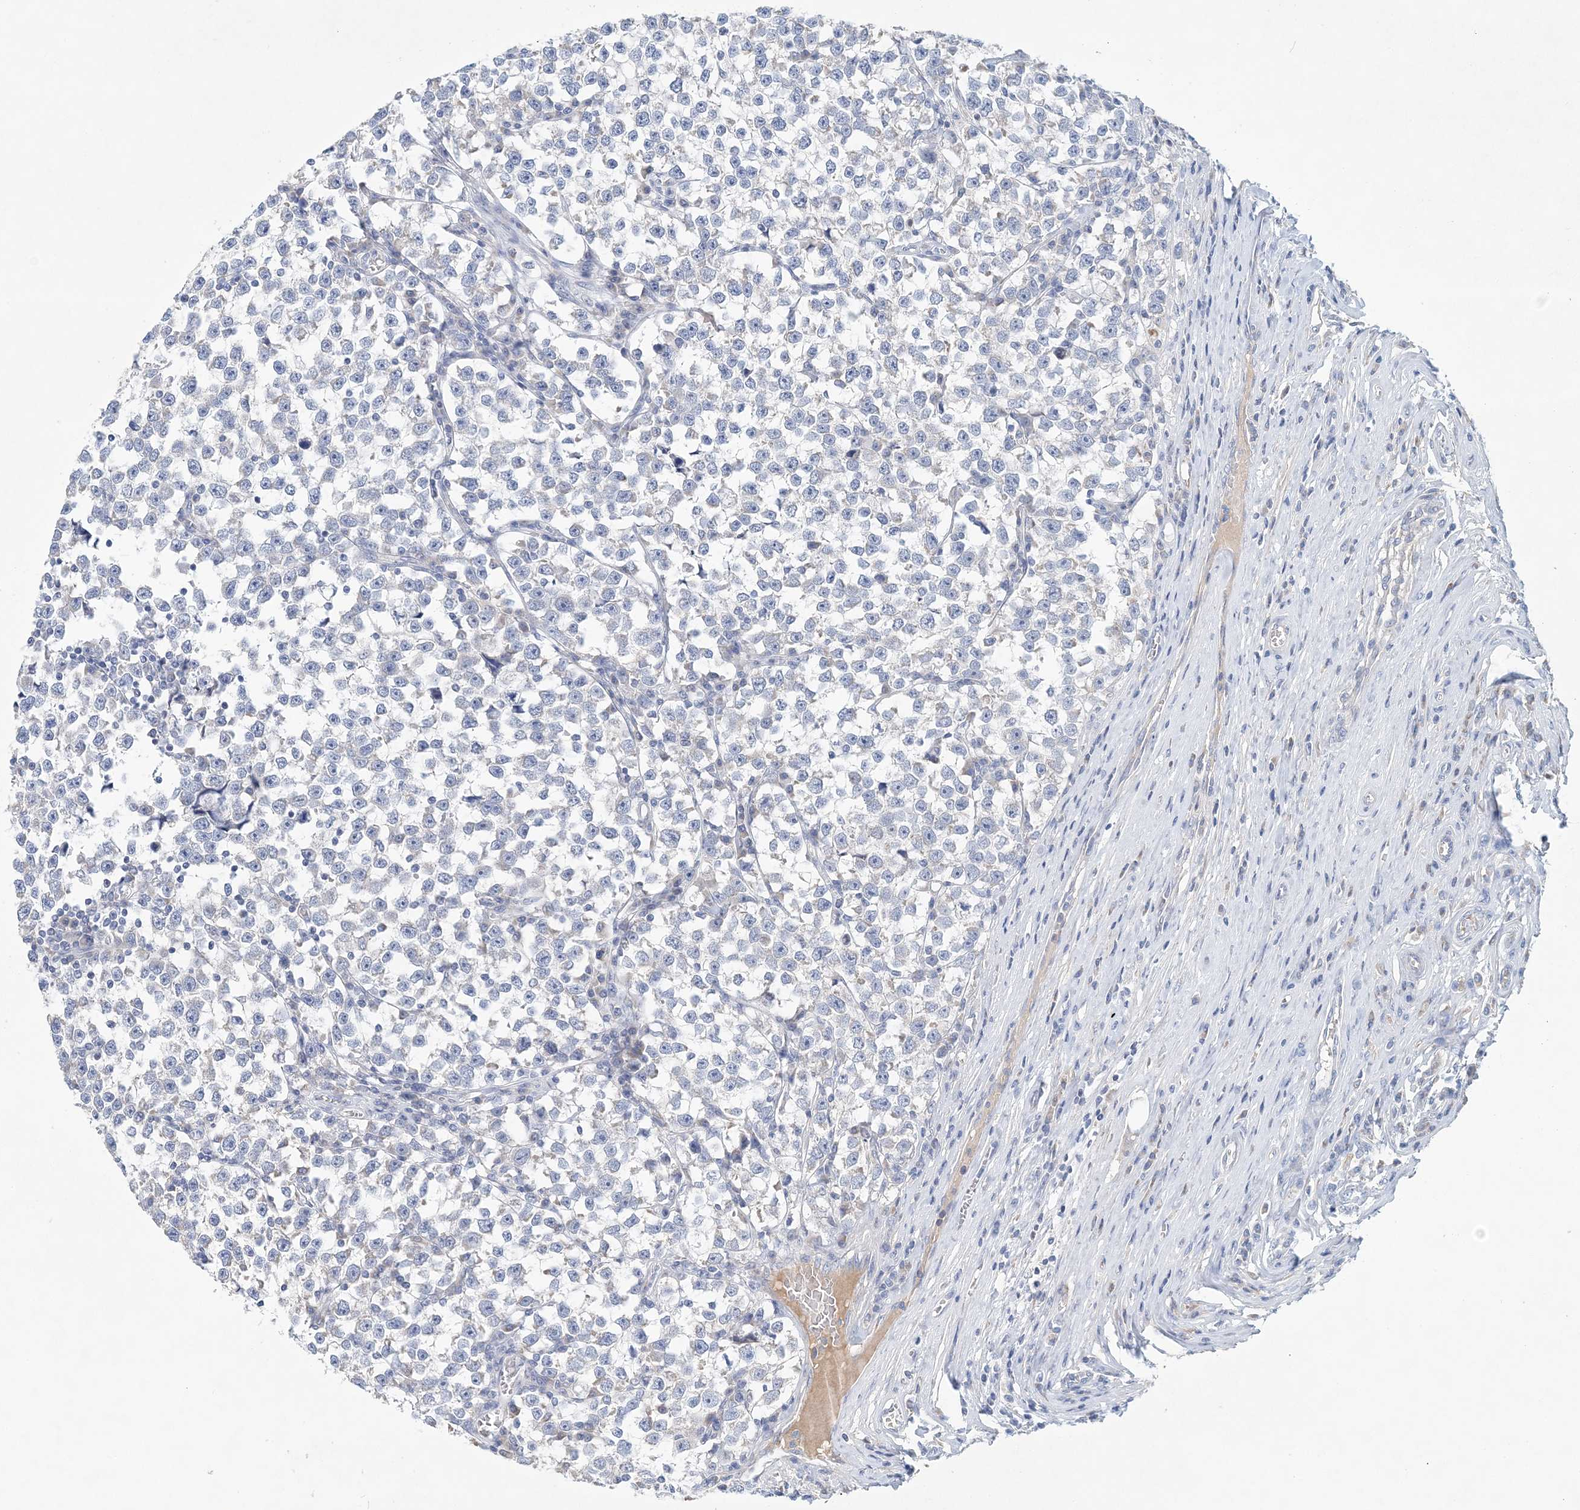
{"staining": {"intensity": "negative", "quantity": "none", "location": "none"}, "tissue": "testis cancer", "cell_type": "Tumor cells", "image_type": "cancer", "snomed": [{"axis": "morphology", "description": "Normal tissue, NOS"}, {"axis": "morphology", "description": "Seminoma, NOS"}, {"axis": "topography", "description": "Testis"}], "caption": "IHC histopathology image of neoplastic tissue: testis cancer stained with DAB (3,3'-diaminobenzidine) shows no significant protein staining in tumor cells.", "gene": "LRRIQ4", "patient": {"sex": "male", "age": 43}}